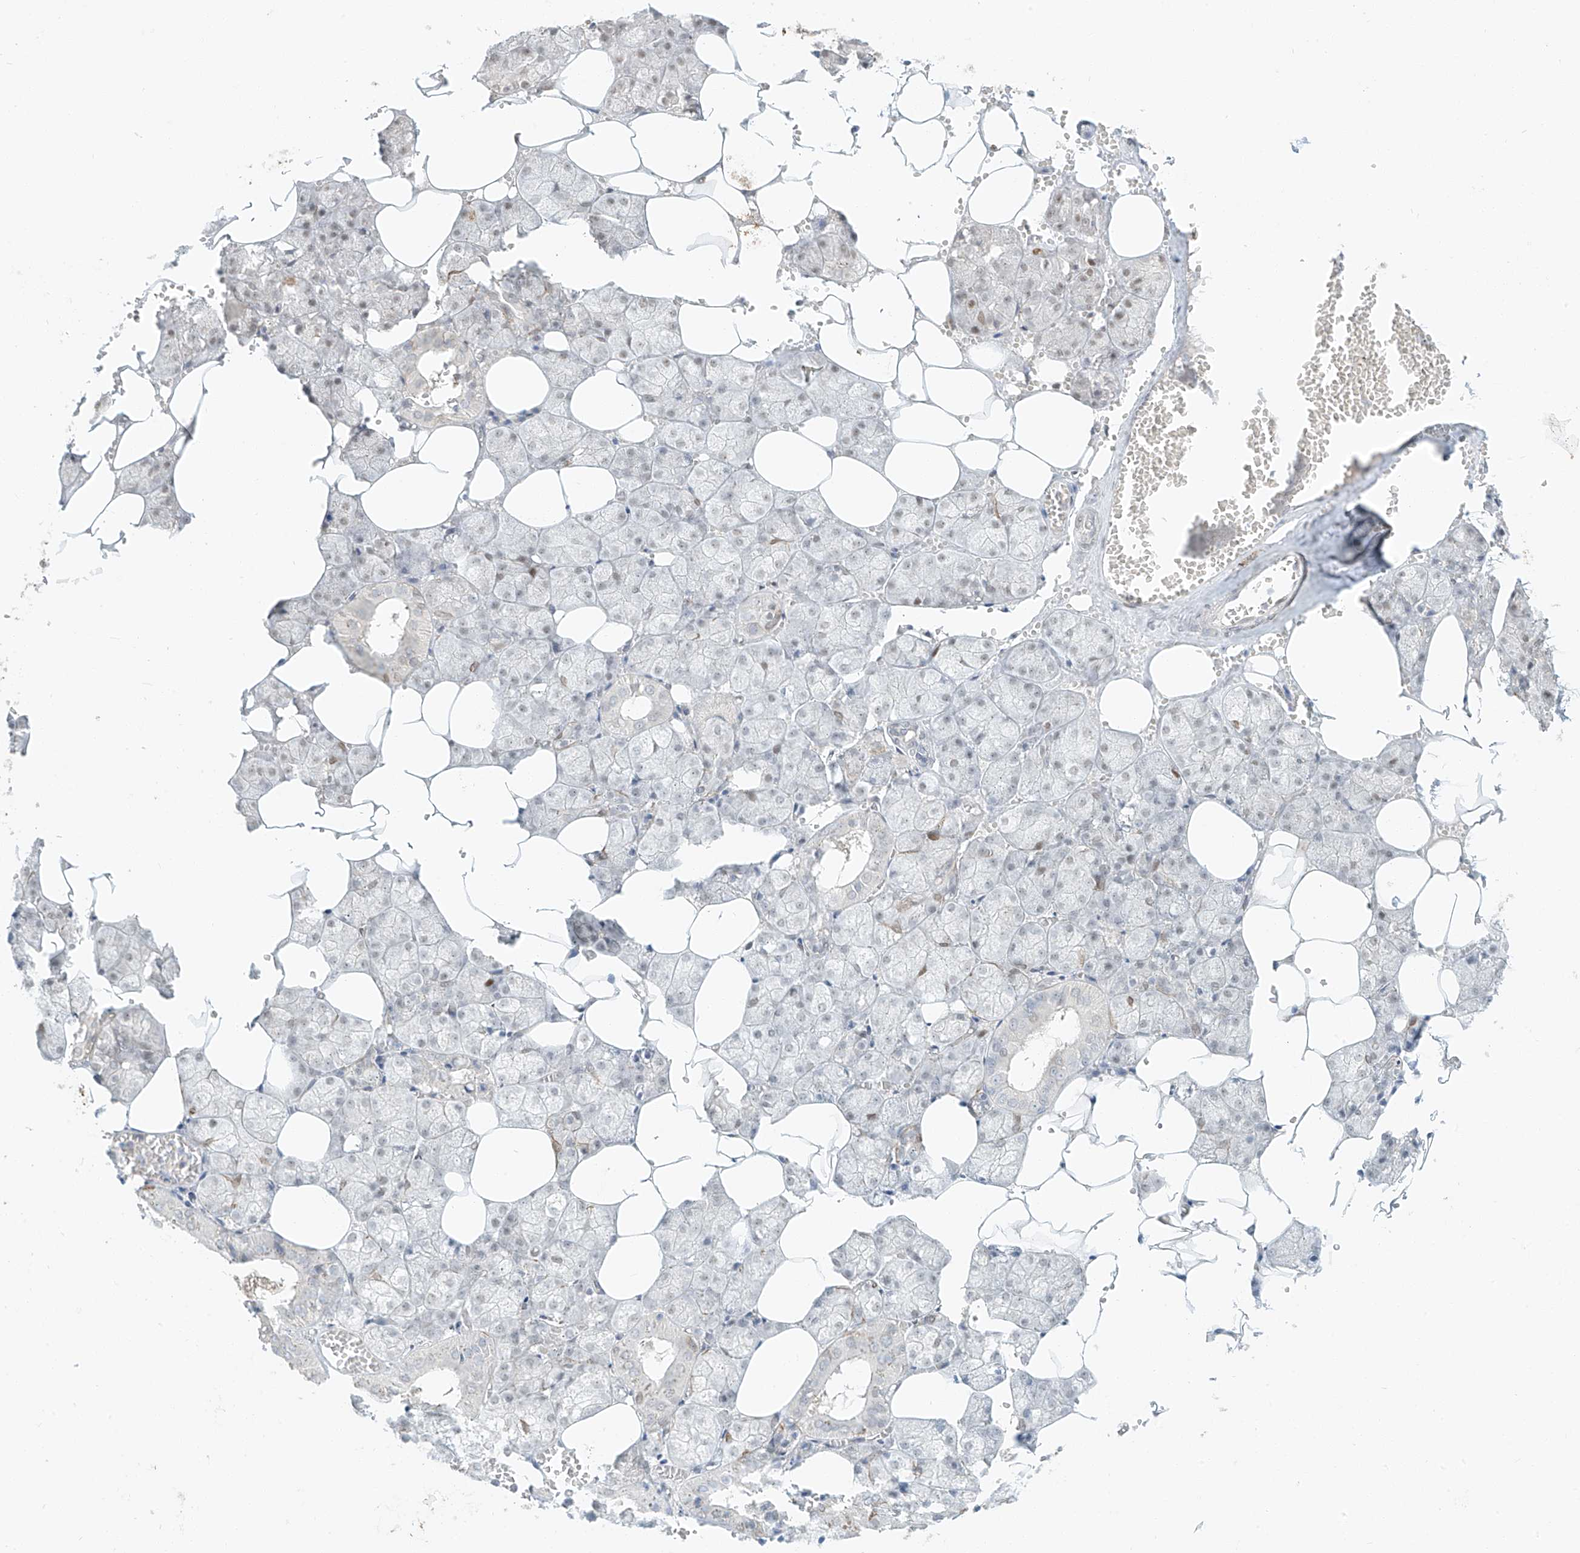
{"staining": {"intensity": "moderate", "quantity": "25%-75%", "location": "nuclear"}, "tissue": "salivary gland", "cell_type": "Glandular cells", "image_type": "normal", "snomed": [{"axis": "morphology", "description": "Normal tissue, NOS"}, {"axis": "topography", "description": "Salivary gland"}], "caption": "Moderate nuclear positivity is present in about 25%-75% of glandular cells in benign salivary gland.", "gene": "ZNF774", "patient": {"sex": "male", "age": 62}}